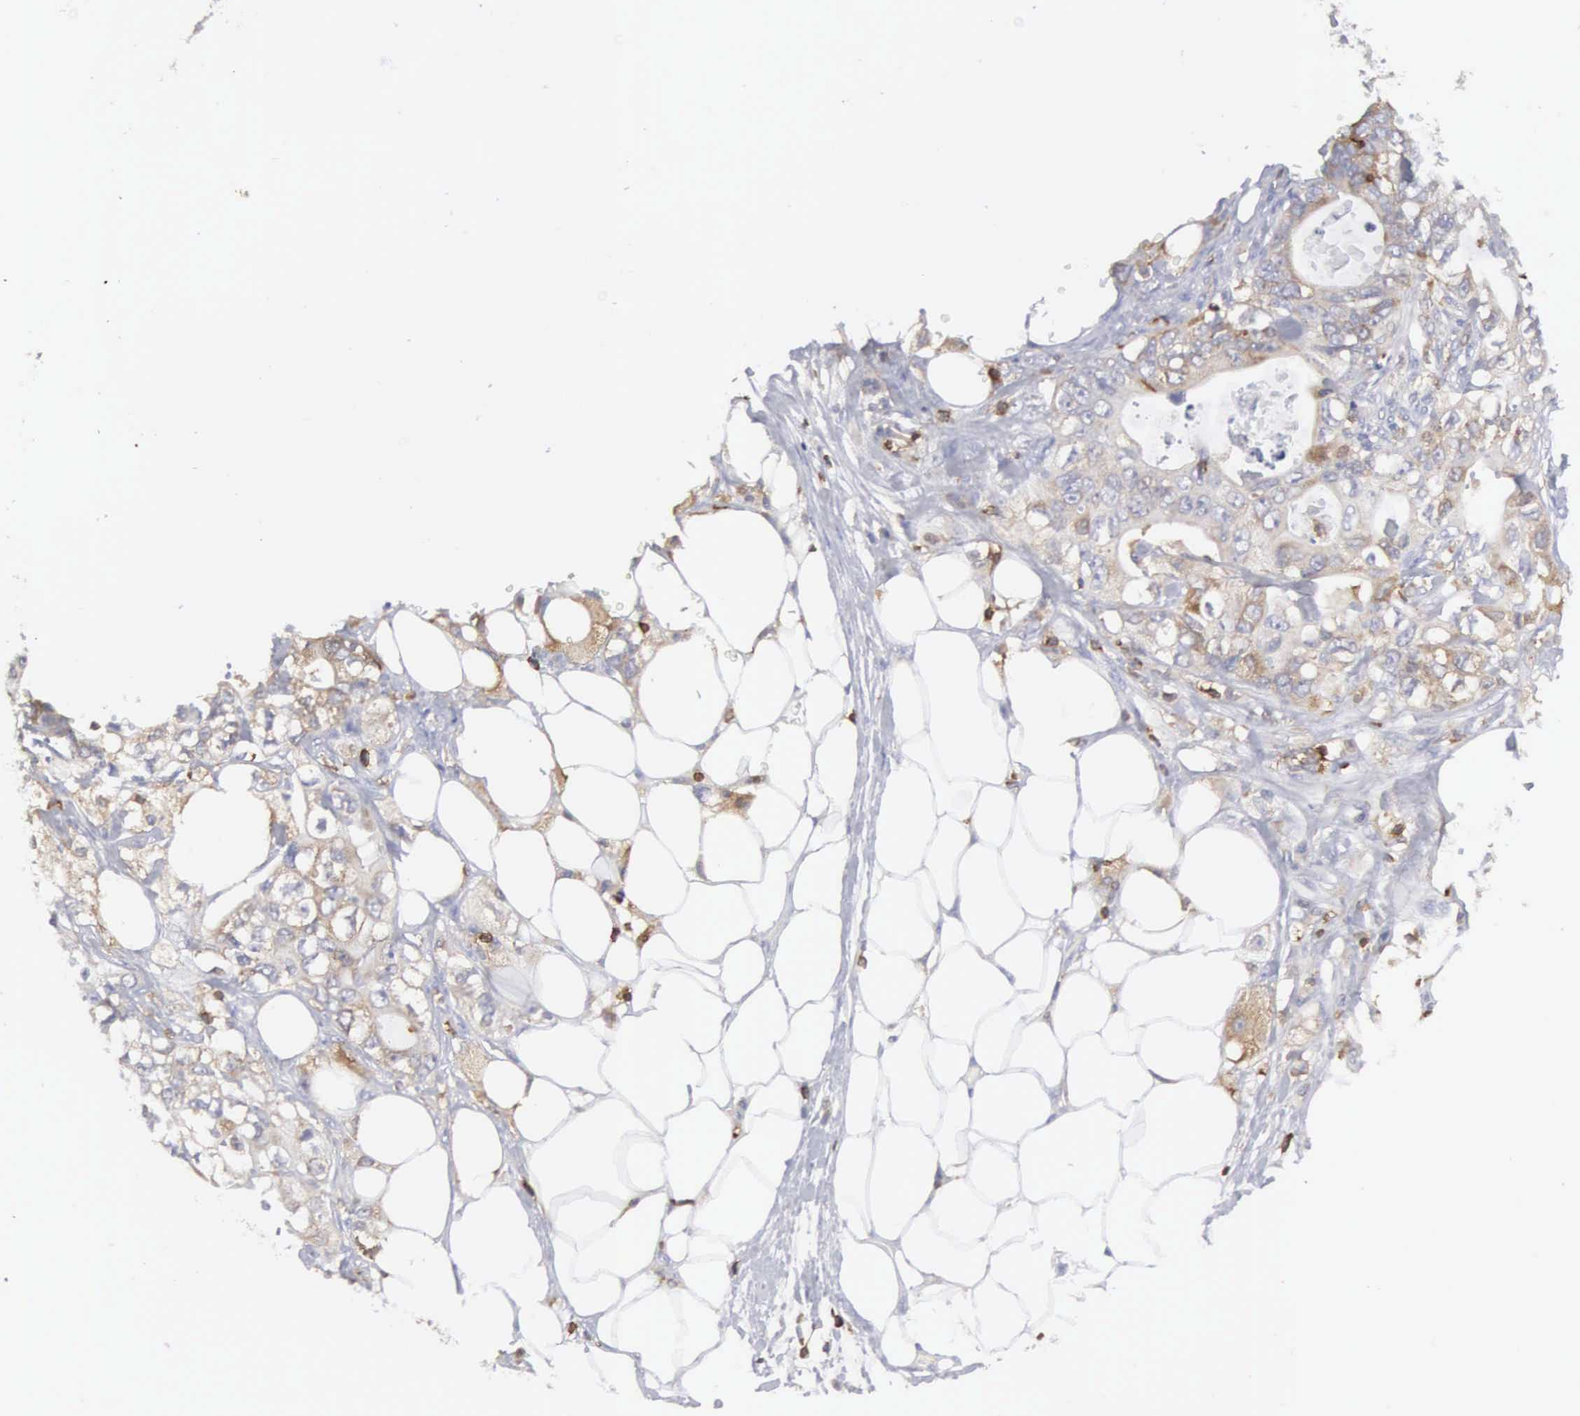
{"staining": {"intensity": "weak", "quantity": "25%-75%", "location": "cytoplasmic/membranous"}, "tissue": "prostate cancer", "cell_type": "Tumor cells", "image_type": "cancer", "snomed": [{"axis": "morphology", "description": "Adenocarcinoma, Medium grade"}, {"axis": "topography", "description": "Prostate"}], "caption": "A brown stain shows weak cytoplasmic/membranous expression of a protein in human prostate cancer (adenocarcinoma (medium-grade)) tumor cells.", "gene": "SH3BP1", "patient": {"sex": "male", "age": 70}}